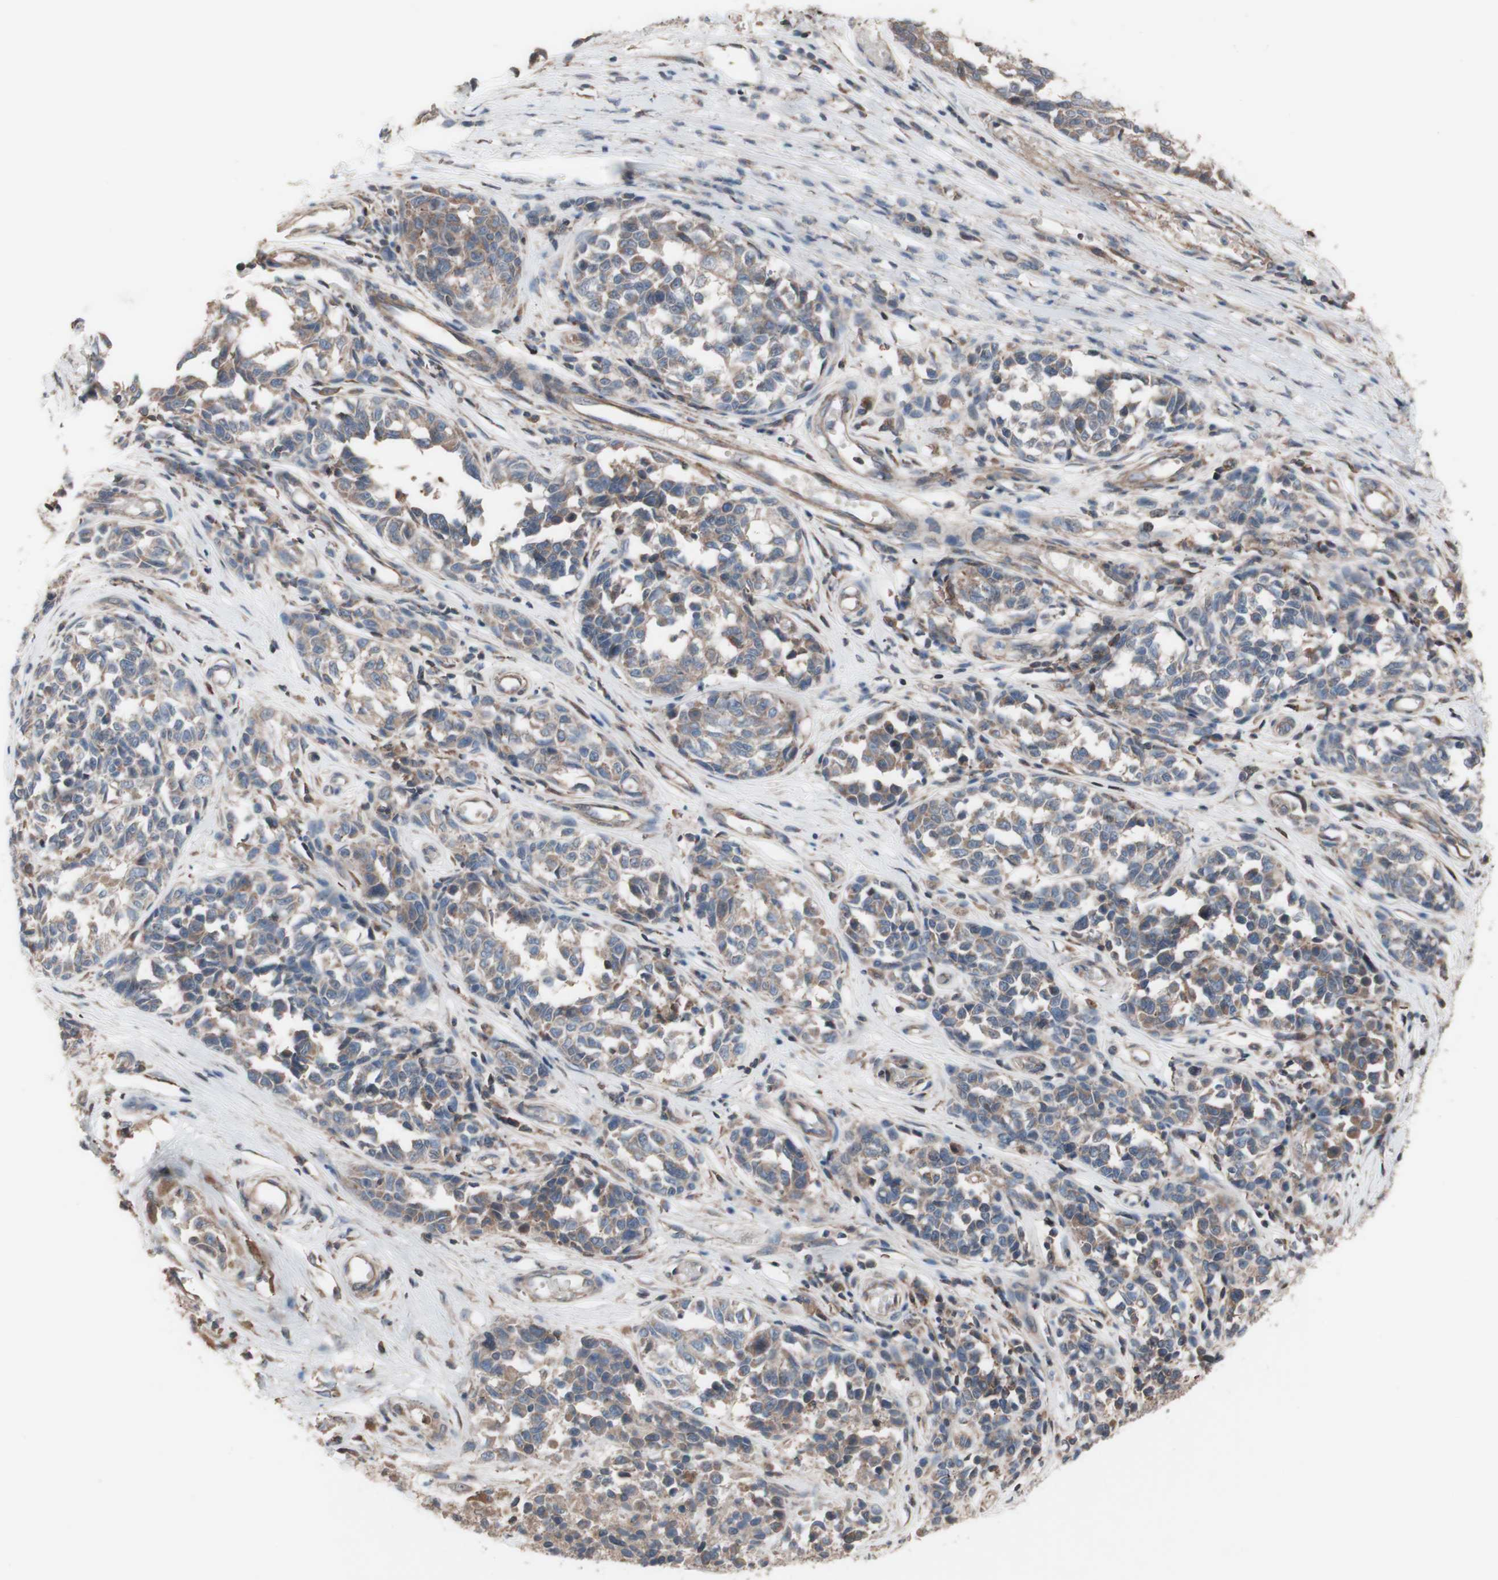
{"staining": {"intensity": "weak", "quantity": ">75%", "location": "cytoplasmic/membranous"}, "tissue": "melanoma", "cell_type": "Tumor cells", "image_type": "cancer", "snomed": [{"axis": "morphology", "description": "Malignant melanoma, NOS"}, {"axis": "topography", "description": "Skin"}], "caption": "Protein staining of malignant melanoma tissue reveals weak cytoplasmic/membranous positivity in approximately >75% of tumor cells. (DAB = brown stain, brightfield microscopy at high magnification).", "gene": "COPB1", "patient": {"sex": "female", "age": 64}}